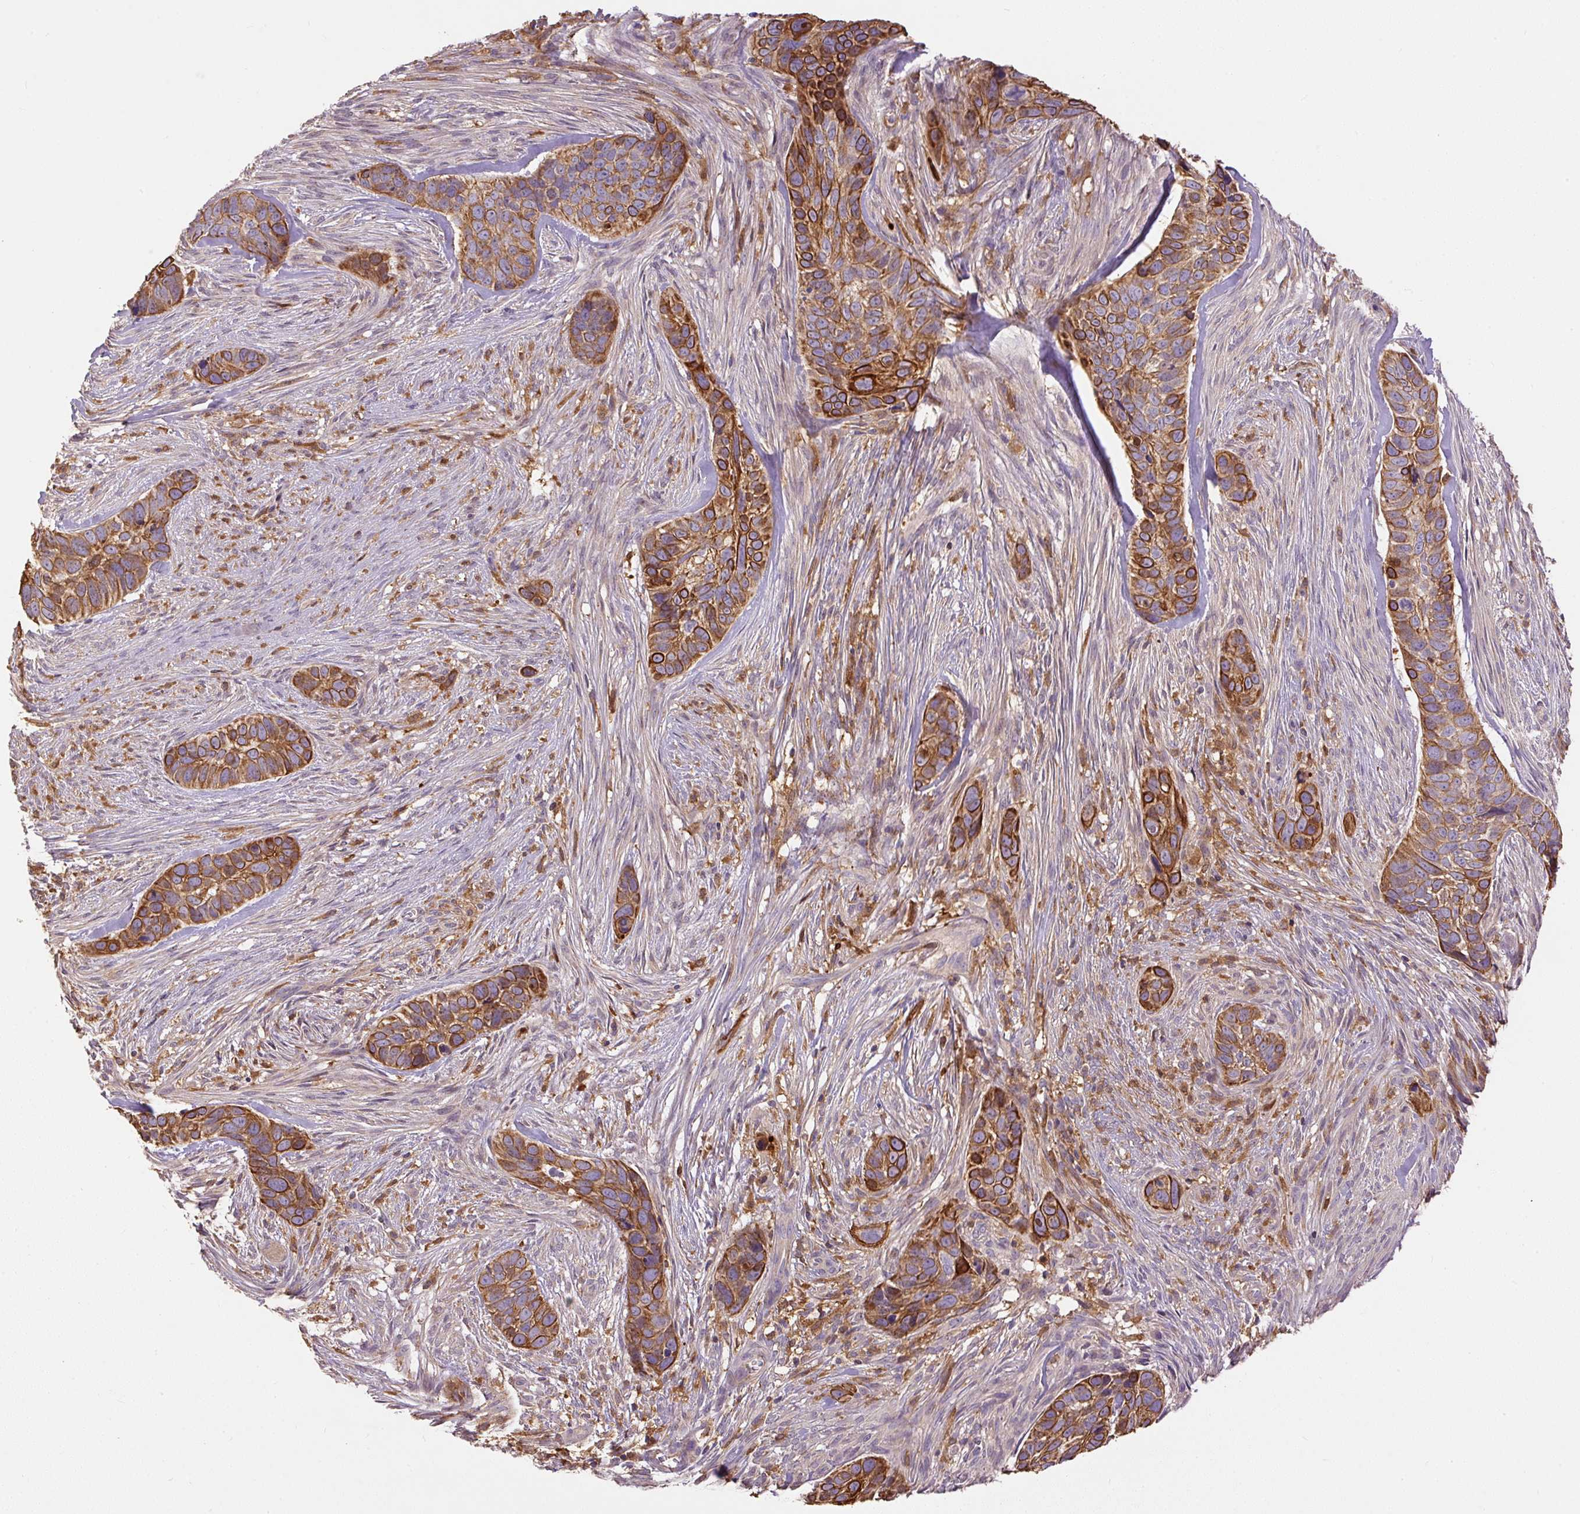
{"staining": {"intensity": "strong", "quantity": ">75%", "location": "cytoplasmic/membranous"}, "tissue": "skin cancer", "cell_type": "Tumor cells", "image_type": "cancer", "snomed": [{"axis": "morphology", "description": "Basal cell carcinoma"}, {"axis": "topography", "description": "Skin"}], "caption": "Human skin basal cell carcinoma stained with a brown dye demonstrates strong cytoplasmic/membranous positive staining in about >75% of tumor cells.", "gene": "DAPK1", "patient": {"sex": "female", "age": 82}}